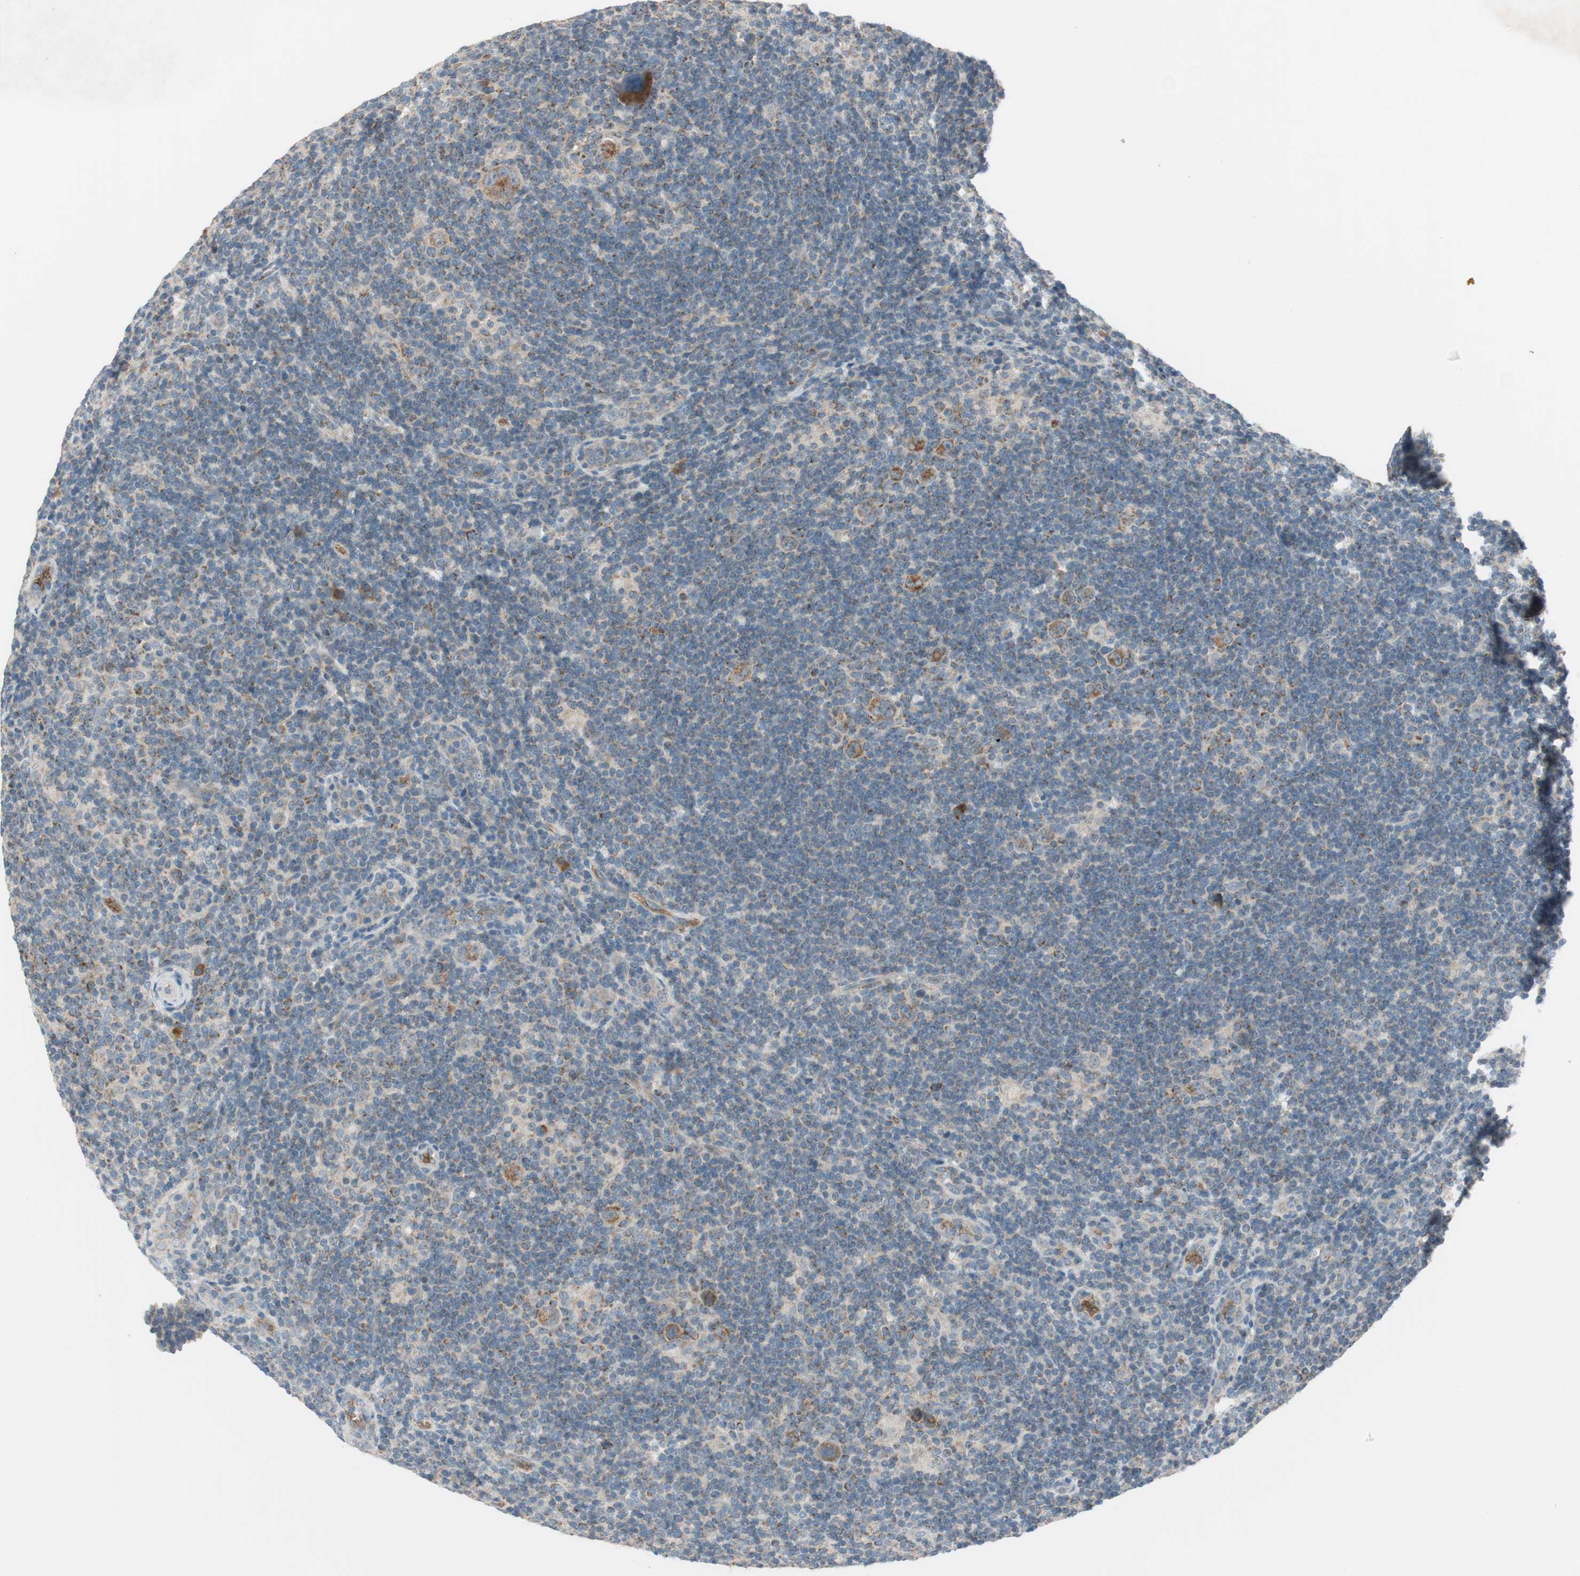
{"staining": {"intensity": "moderate", "quantity": ">75%", "location": "cytoplasmic/membranous"}, "tissue": "lymphoma", "cell_type": "Tumor cells", "image_type": "cancer", "snomed": [{"axis": "morphology", "description": "Hodgkin's disease, NOS"}, {"axis": "topography", "description": "Lymph node"}], "caption": "A photomicrograph of human Hodgkin's disease stained for a protein demonstrates moderate cytoplasmic/membranous brown staining in tumor cells. The staining was performed using DAB (3,3'-diaminobenzidine), with brown indicating positive protein expression. Nuclei are stained blue with hematoxylin.", "gene": "GYPC", "patient": {"sex": "female", "age": 57}}